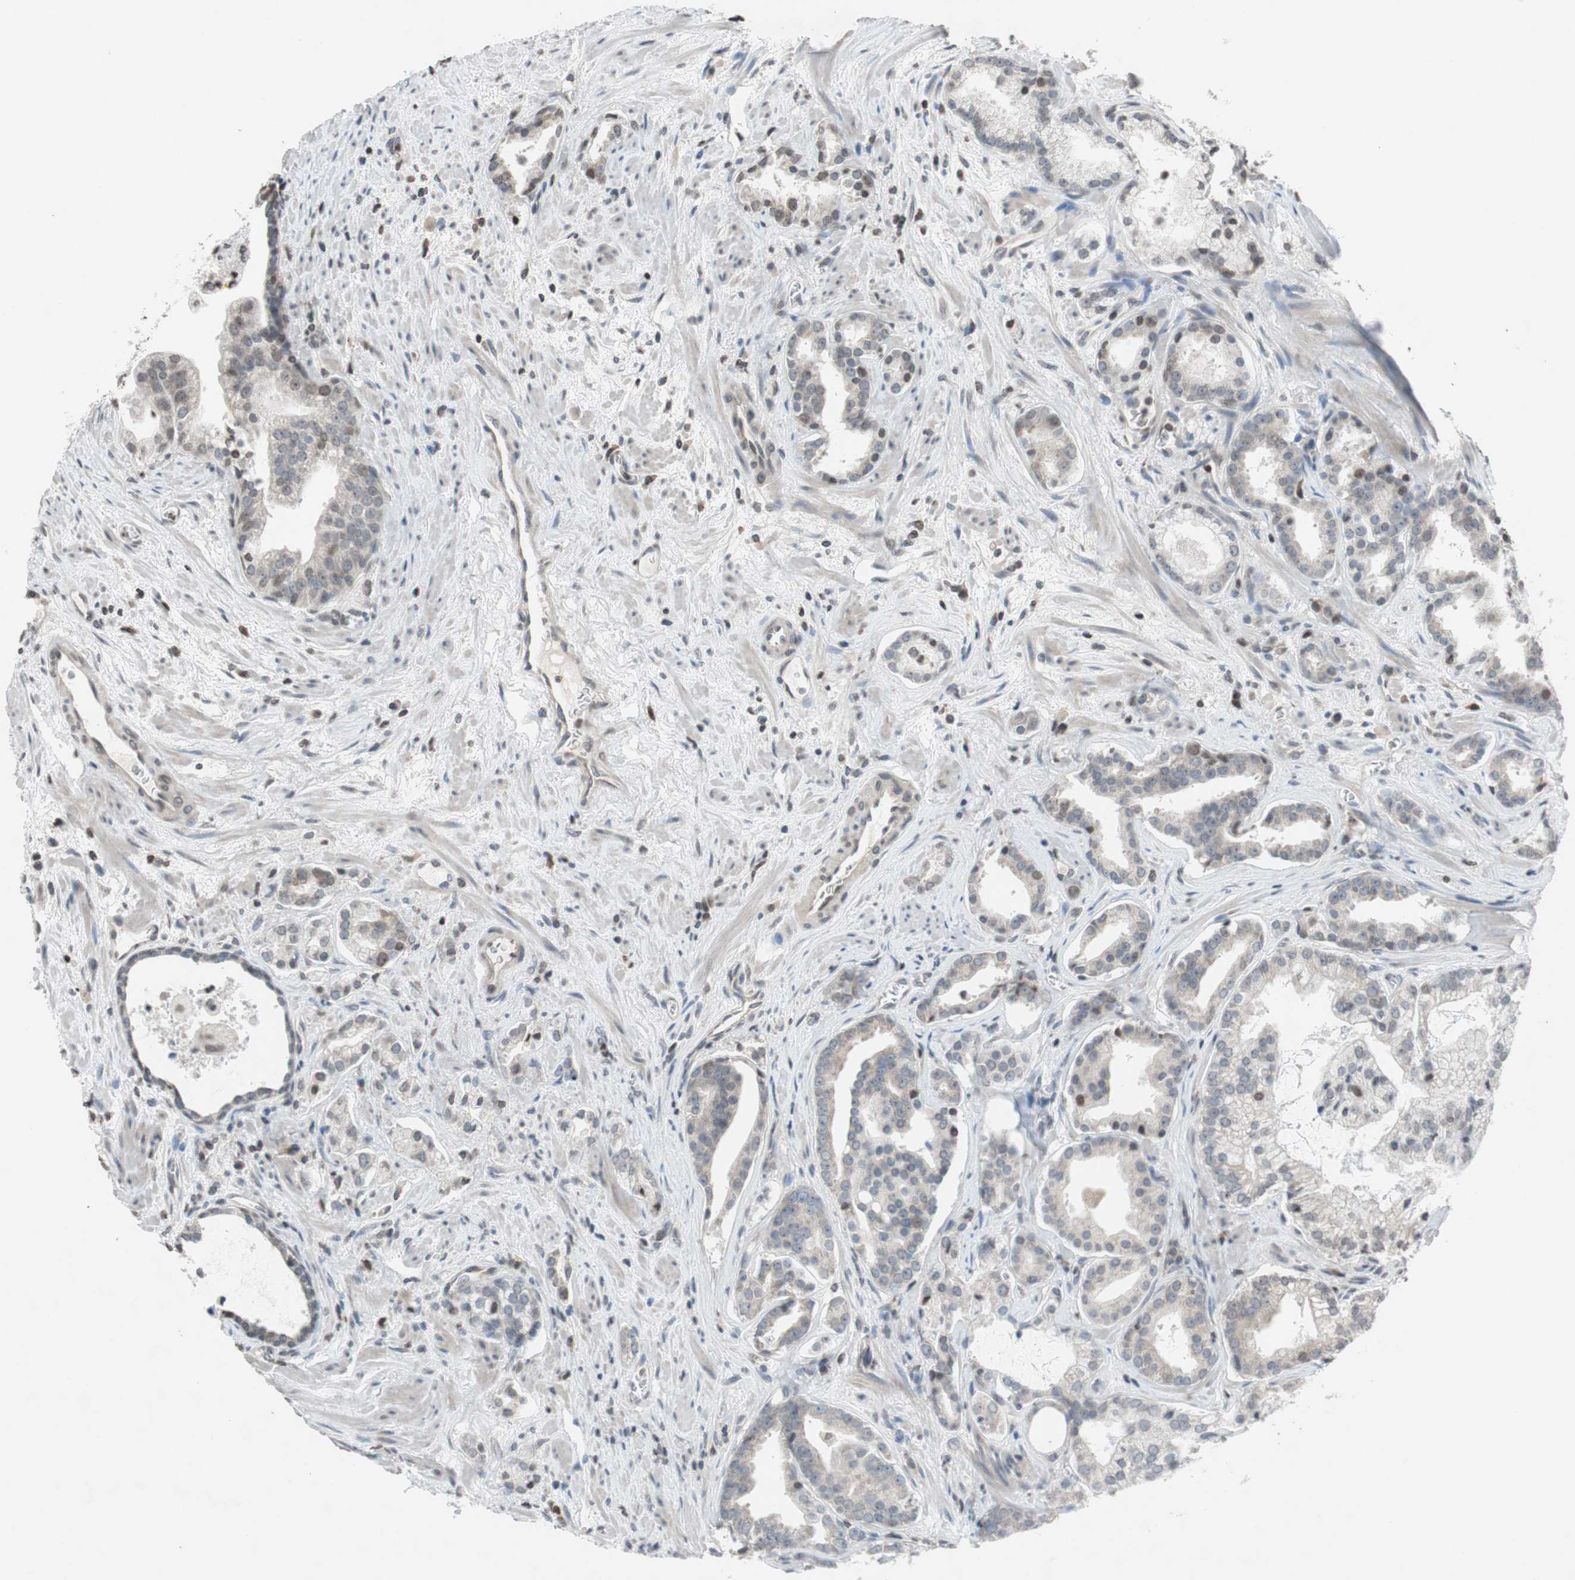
{"staining": {"intensity": "weak", "quantity": "<25%", "location": "cytoplasmic/membranous,nuclear"}, "tissue": "prostate cancer", "cell_type": "Tumor cells", "image_type": "cancer", "snomed": [{"axis": "morphology", "description": "Adenocarcinoma, High grade"}, {"axis": "topography", "description": "Prostate"}], "caption": "Tumor cells are negative for protein expression in human prostate high-grade adenocarcinoma.", "gene": "MCM6", "patient": {"sex": "male", "age": 67}}